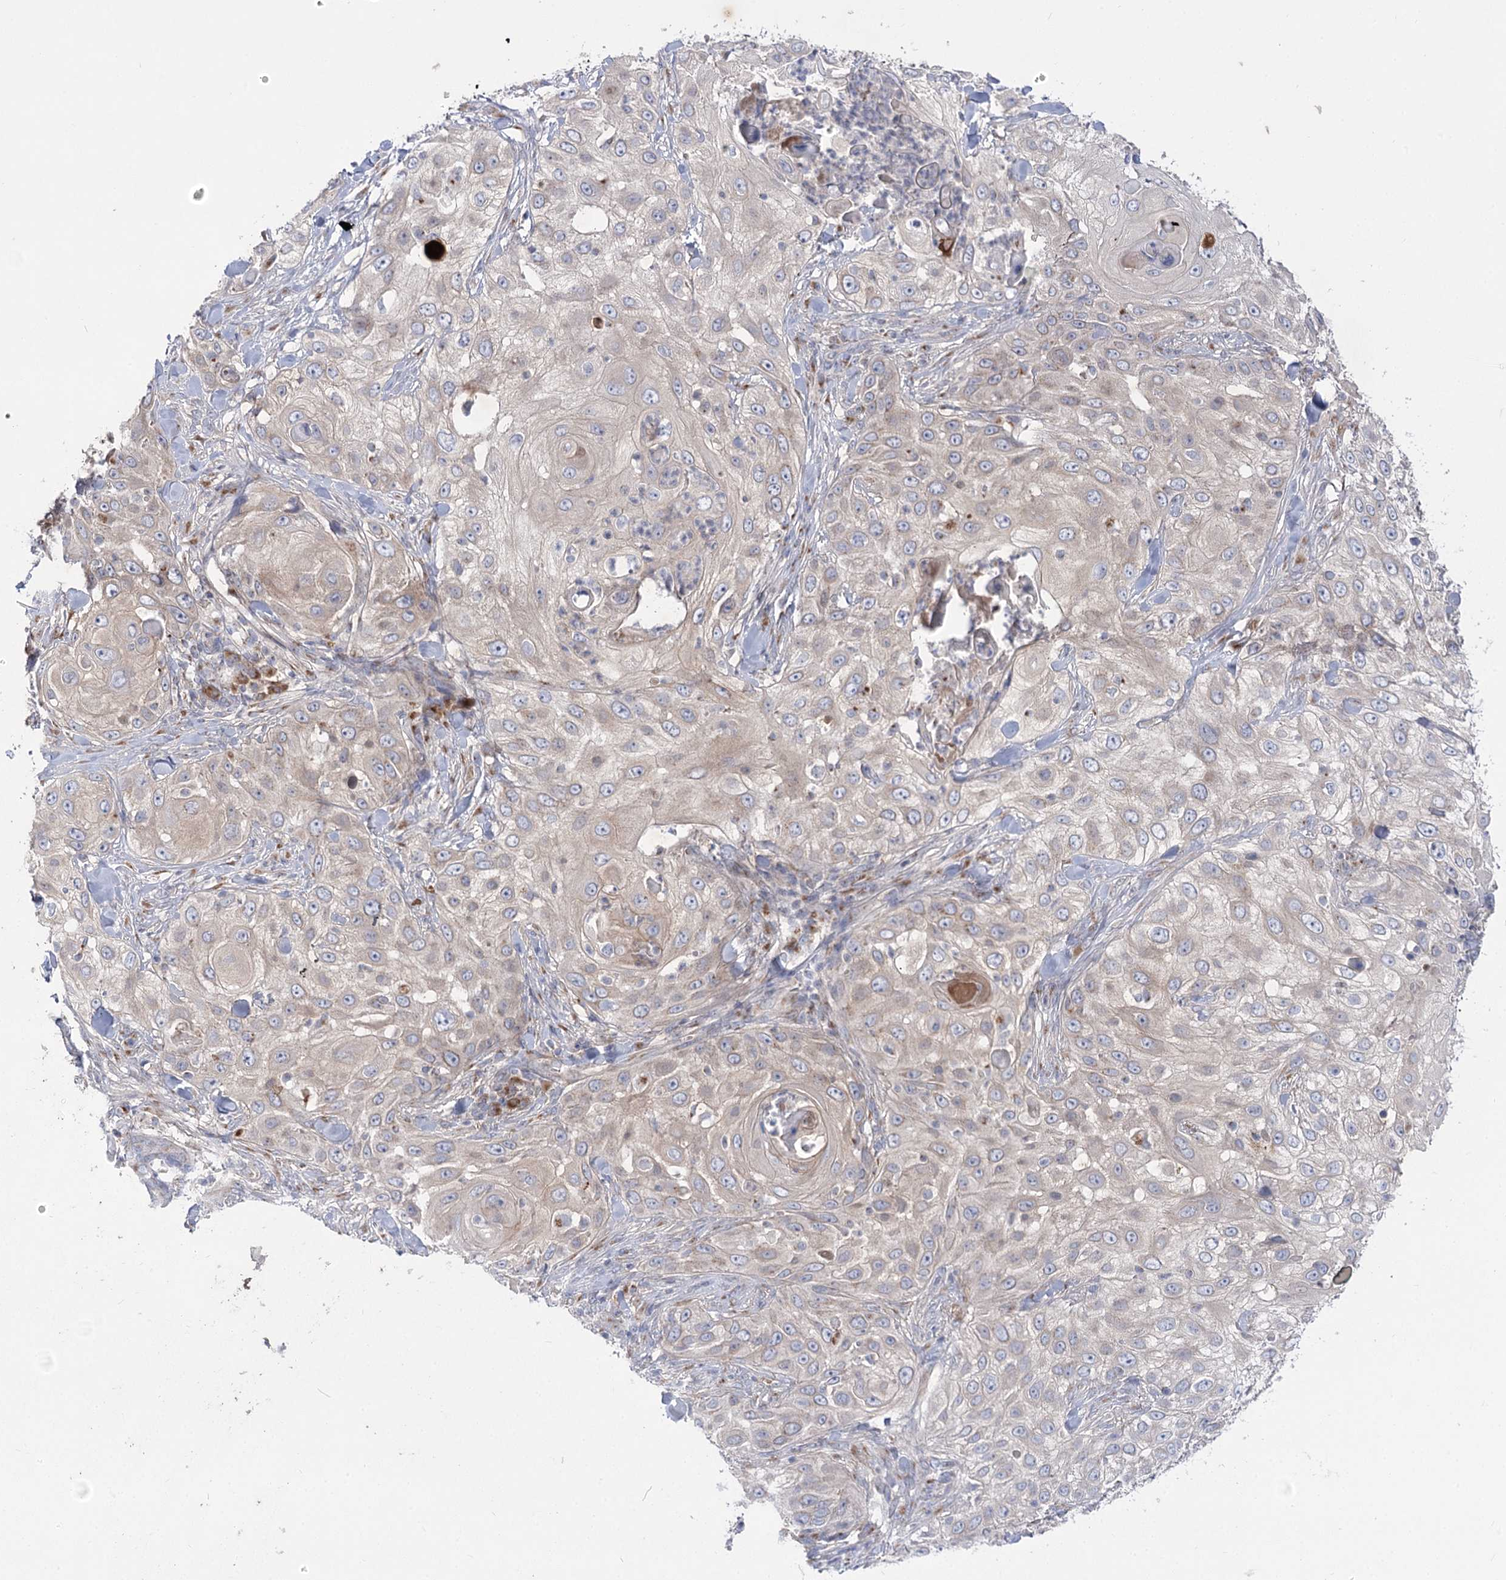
{"staining": {"intensity": "negative", "quantity": "none", "location": "none"}, "tissue": "skin cancer", "cell_type": "Tumor cells", "image_type": "cancer", "snomed": [{"axis": "morphology", "description": "Squamous cell carcinoma, NOS"}, {"axis": "topography", "description": "Skin"}], "caption": "Skin cancer (squamous cell carcinoma) was stained to show a protein in brown. There is no significant expression in tumor cells.", "gene": "GBF1", "patient": {"sex": "female", "age": 44}}